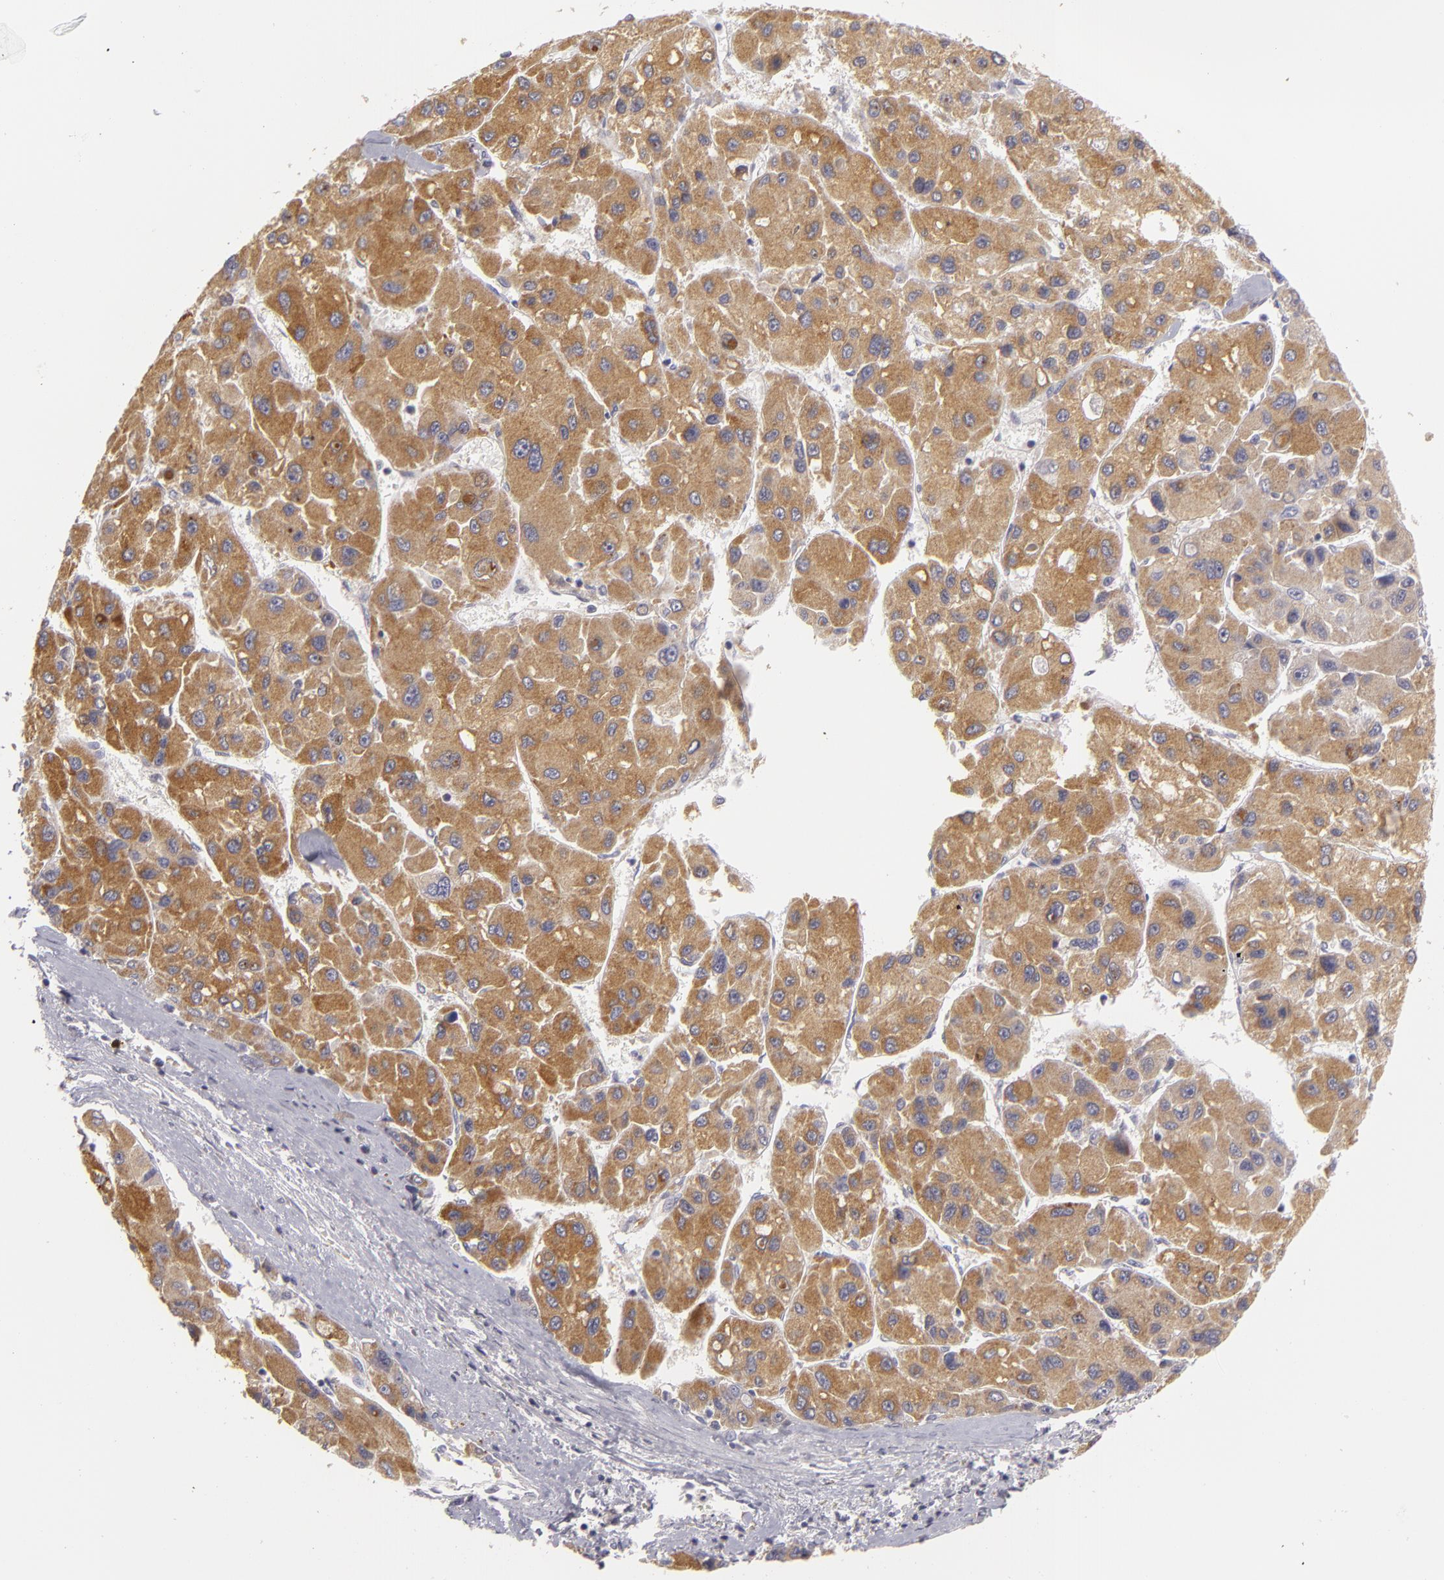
{"staining": {"intensity": "moderate", "quantity": ">75%", "location": "cytoplasmic/membranous"}, "tissue": "liver cancer", "cell_type": "Tumor cells", "image_type": "cancer", "snomed": [{"axis": "morphology", "description": "Carcinoma, Hepatocellular, NOS"}, {"axis": "topography", "description": "Liver"}], "caption": "Immunohistochemistry (IHC) histopathology image of human liver cancer stained for a protein (brown), which shows medium levels of moderate cytoplasmic/membranous expression in about >75% of tumor cells.", "gene": "ATP2B3", "patient": {"sex": "male", "age": 64}}